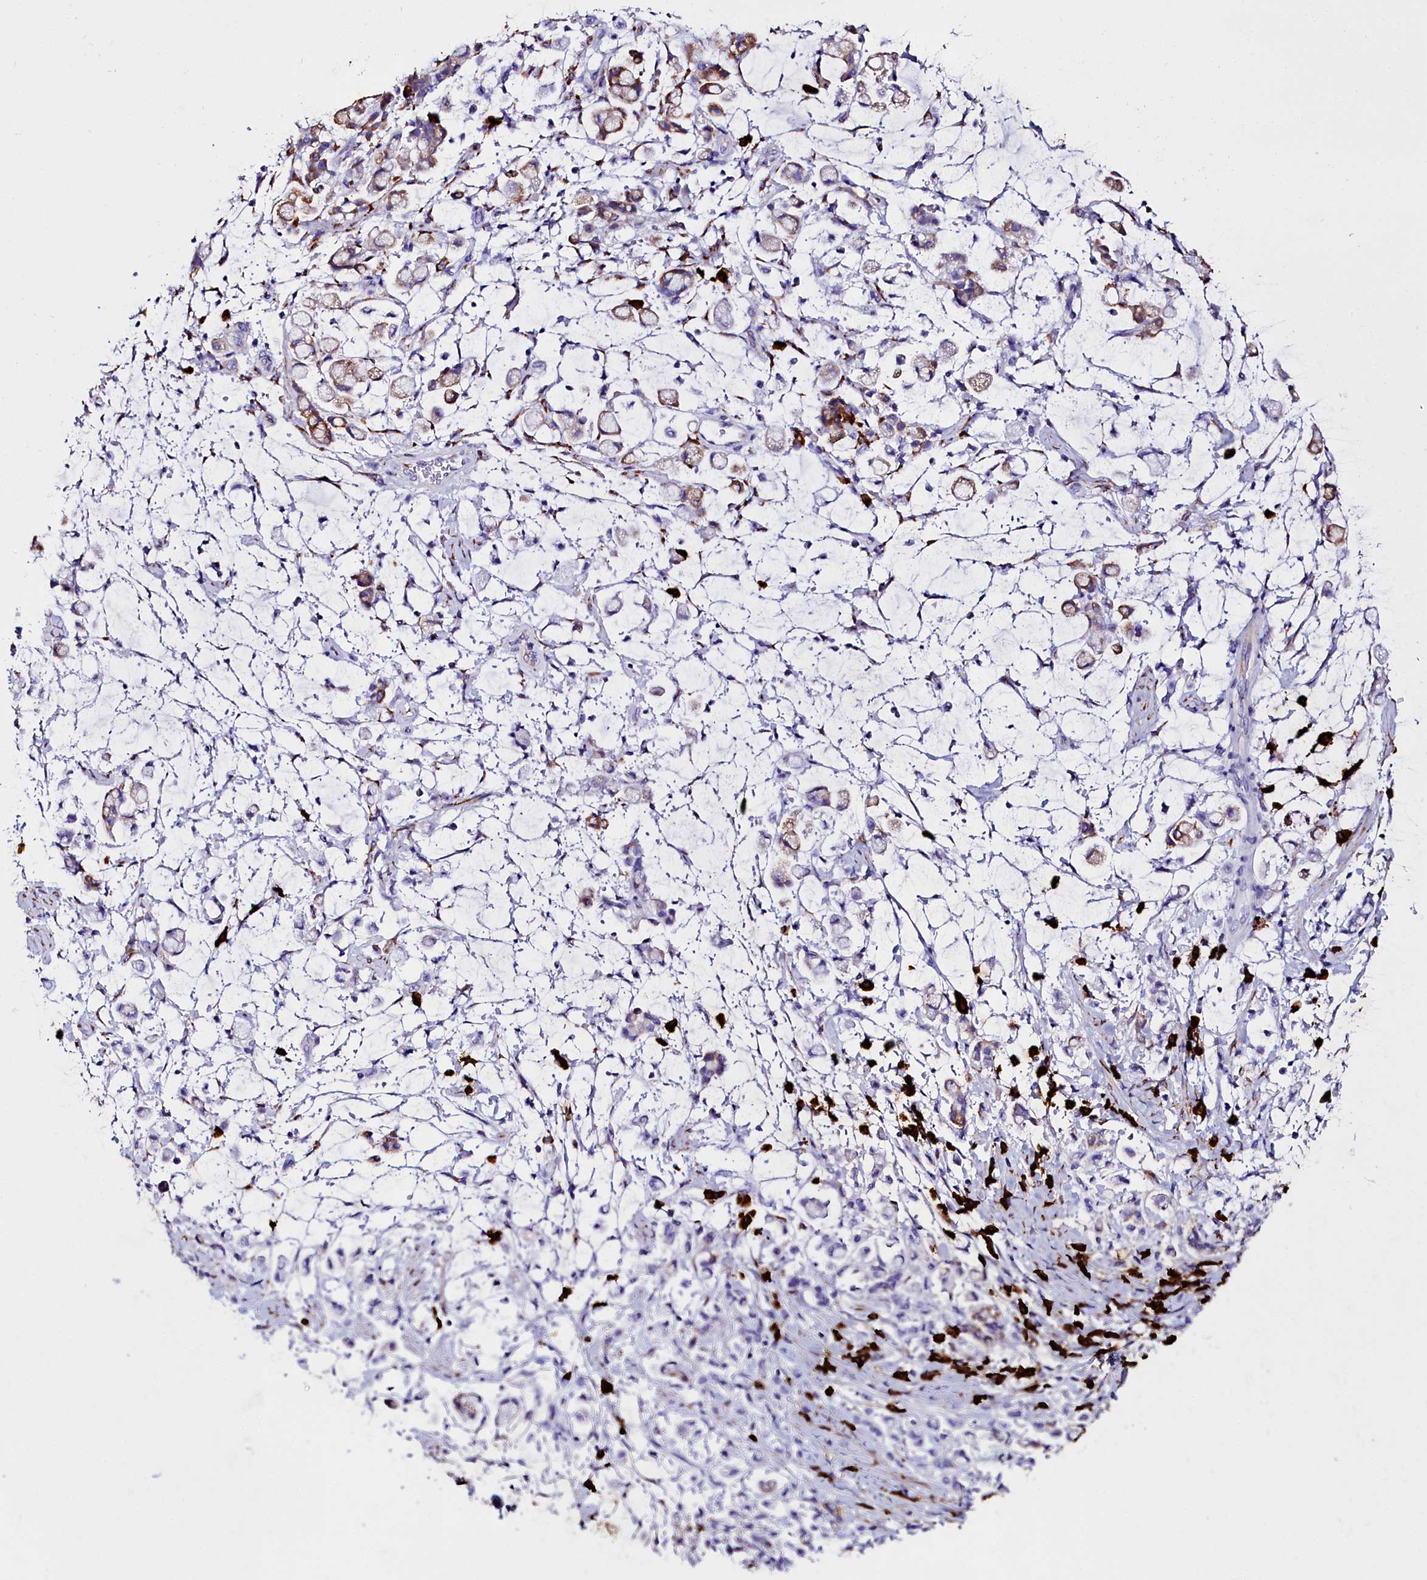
{"staining": {"intensity": "moderate", "quantity": "<25%", "location": "cytoplasmic/membranous"}, "tissue": "stomach cancer", "cell_type": "Tumor cells", "image_type": "cancer", "snomed": [{"axis": "morphology", "description": "Adenocarcinoma, NOS"}, {"axis": "topography", "description": "Stomach"}], "caption": "This histopathology image demonstrates stomach adenocarcinoma stained with immunohistochemistry (IHC) to label a protein in brown. The cytoplasmic/membranous of tumor cells show moderate positivity for the protein. Nuclei are counter-stained blue.", "gene": "TXNDC5", "patient": {"sex": "female", "age": 60}}